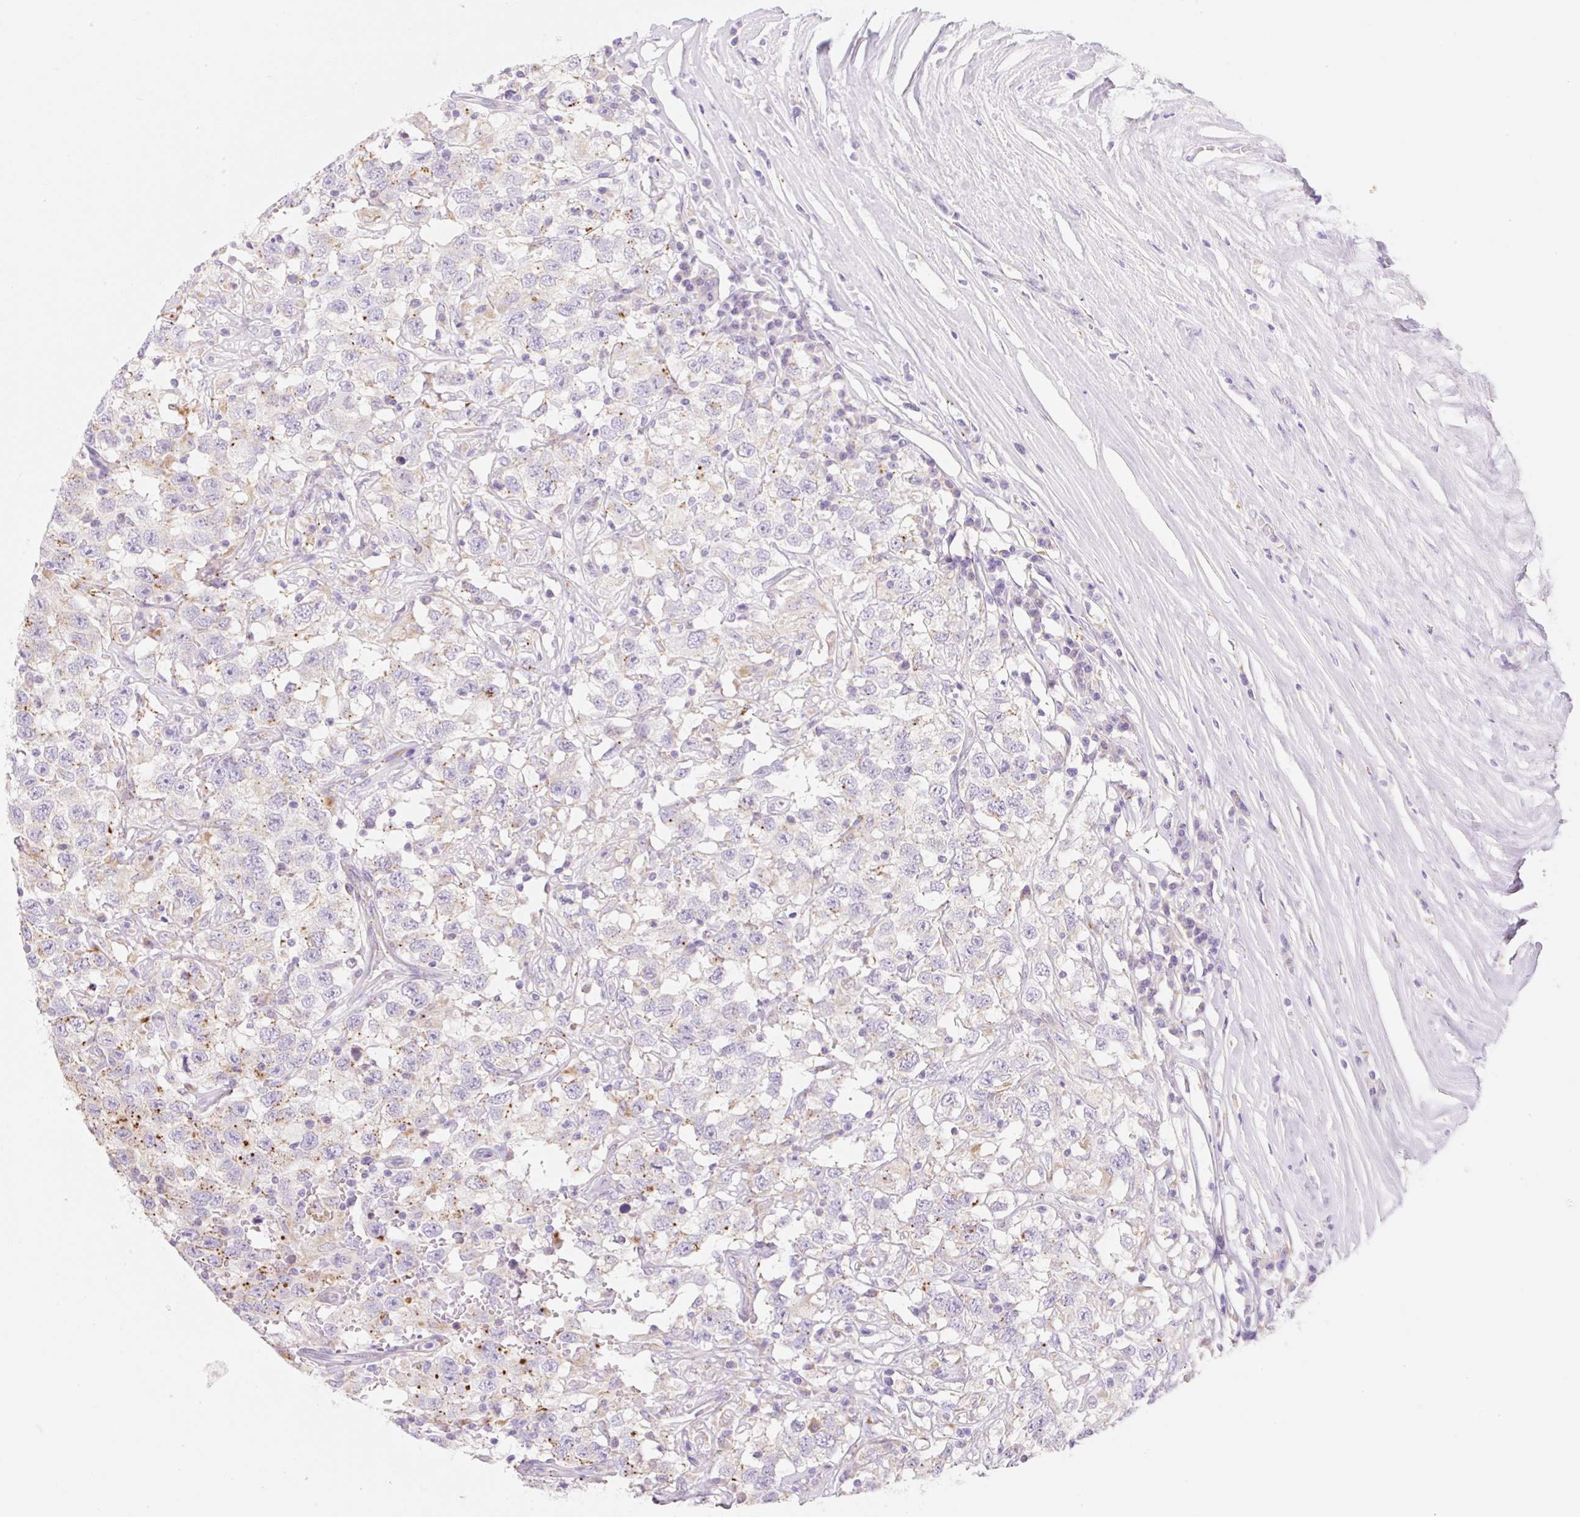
{"staining": {"intensity": "moderate", "quantity": "25%-75%", "location": "cytoplasmic/membranous"}, "tissue": "testis cancer", "cell_type": "Tumor cells", "image_type": "cancer", "snomed": [{"axis": "morphology", "description": "Seminoma, NOS"}, {"axis": "topography", "description": "Testis"}], "caption": "The photomicrograph reveals immunohistochemical staining of testis cancer (seminoma). There is moderate cytoplasmic/membranous staining is seen in about 25%-75% of tumor cells.", "gene": "CLEC3A", "patient": {"sex": "male", "age": 41}}